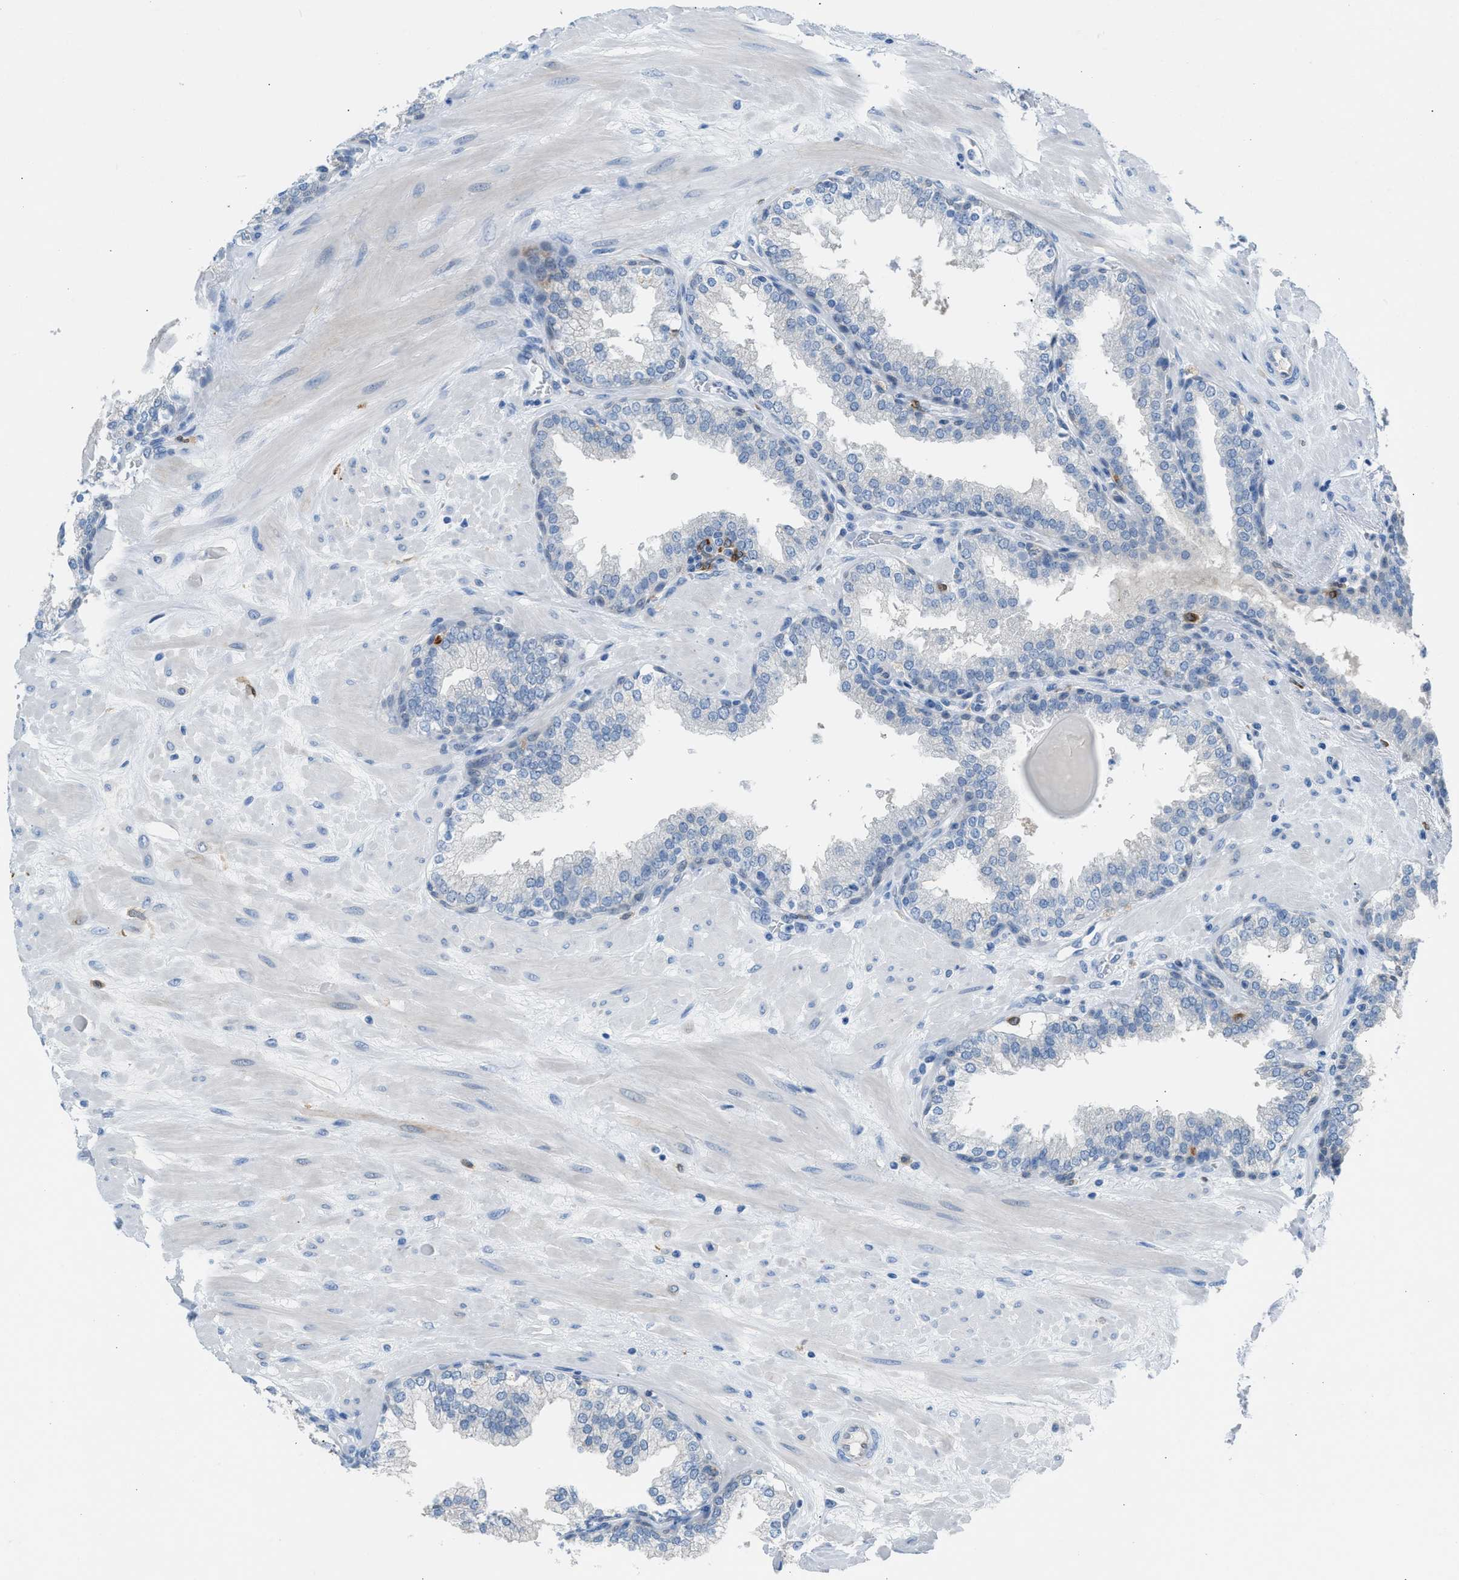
{"staining": {"intensity": "negative", "quantity": "none", "location": "none"}, "tissue": "prostate", "cell_type": "Glandular cells", "image_type": "normal", "snomed": [{"axis": "morphology", "description": "Normal tissue, NOS"}, {"axis": "topography", "description": "Prostate"}], "caption": "The micrograph reveals no significant positivity in glandular cells of prostate.", "gene": "CLEC10A", "patient": {"sex": "male", "age": 51}}